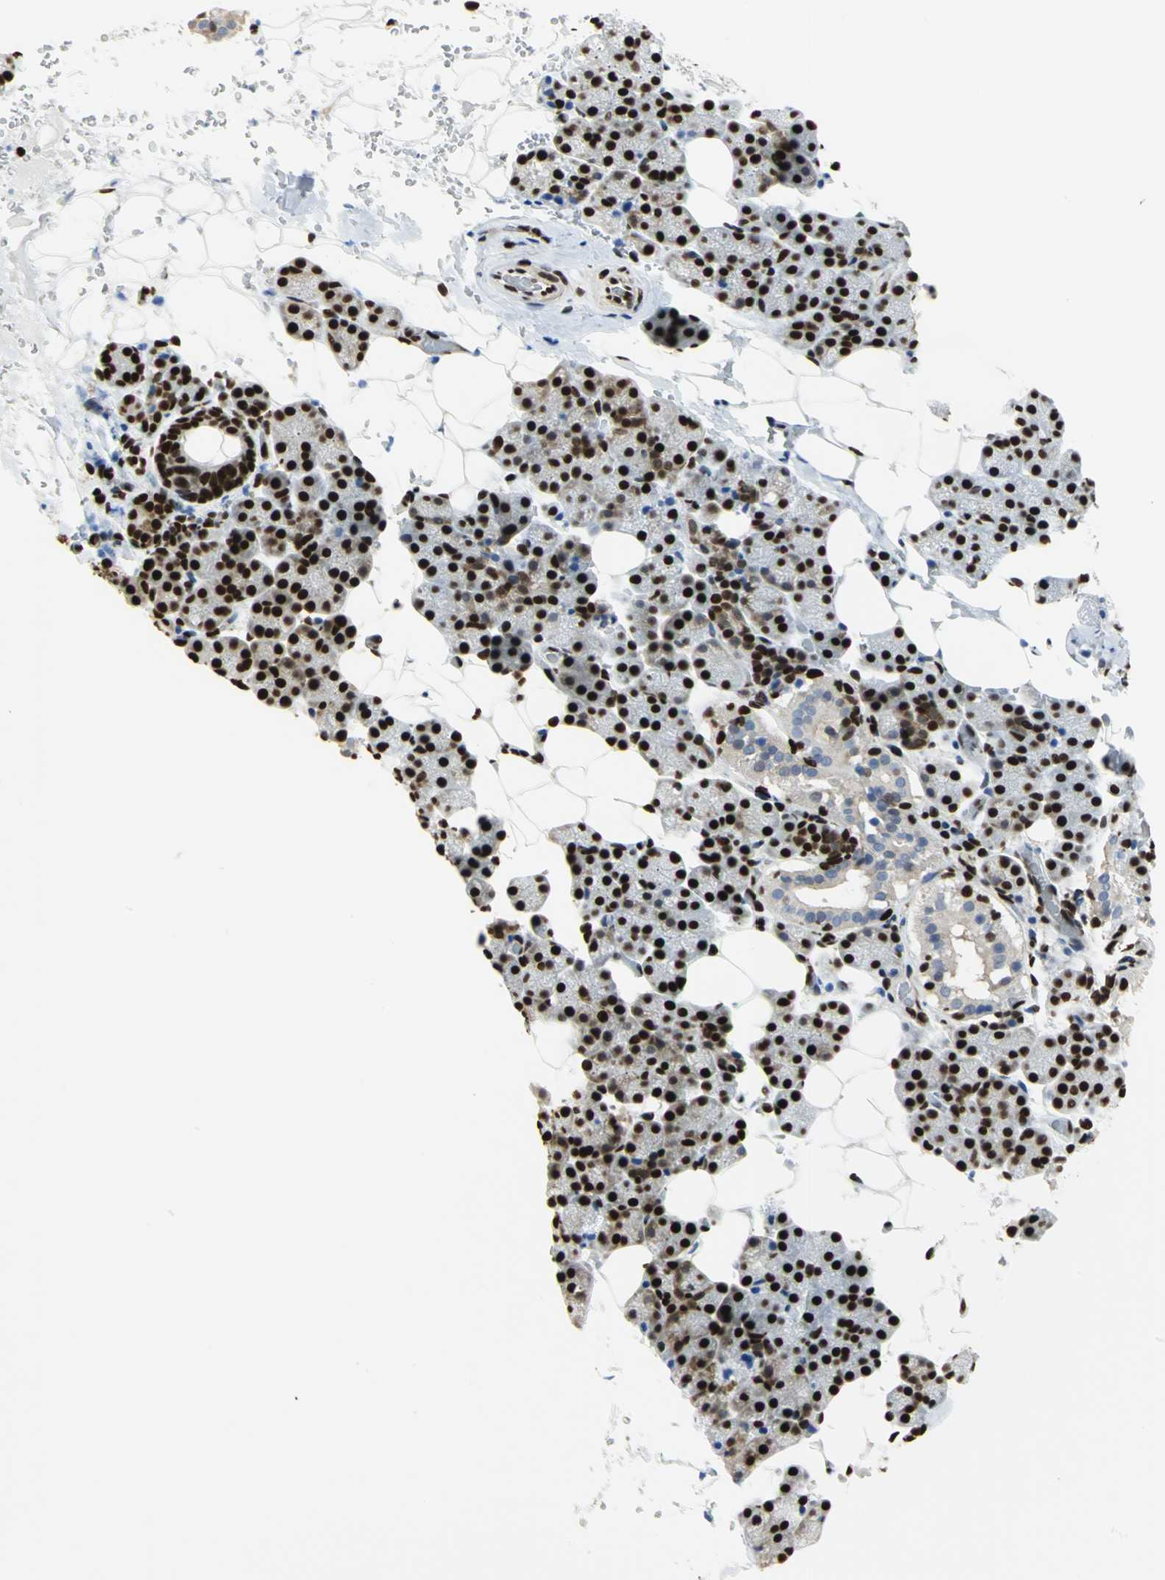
{"staining": {"intensity": "strong", "quantity": ">75%", "location": "nuclear"}, "tissue": "salivary gland", "cell_type": "Glandular cells", "image_type": "normal", "snomed": [{"axis": "morphology", "description": "Normal tissue, NOS"}, {"axis": "topography", "description": "Lymph node"}, {"axis": "topography", "description": "Salivary gland"}], "caption": "About >75% of glandular cells in normal salivary gland display strong nuclear protein expression as visualized by brown immunohistochemical staining.", "gene": "HMGB1", "patient": {"sex": "male", "age": 8}}